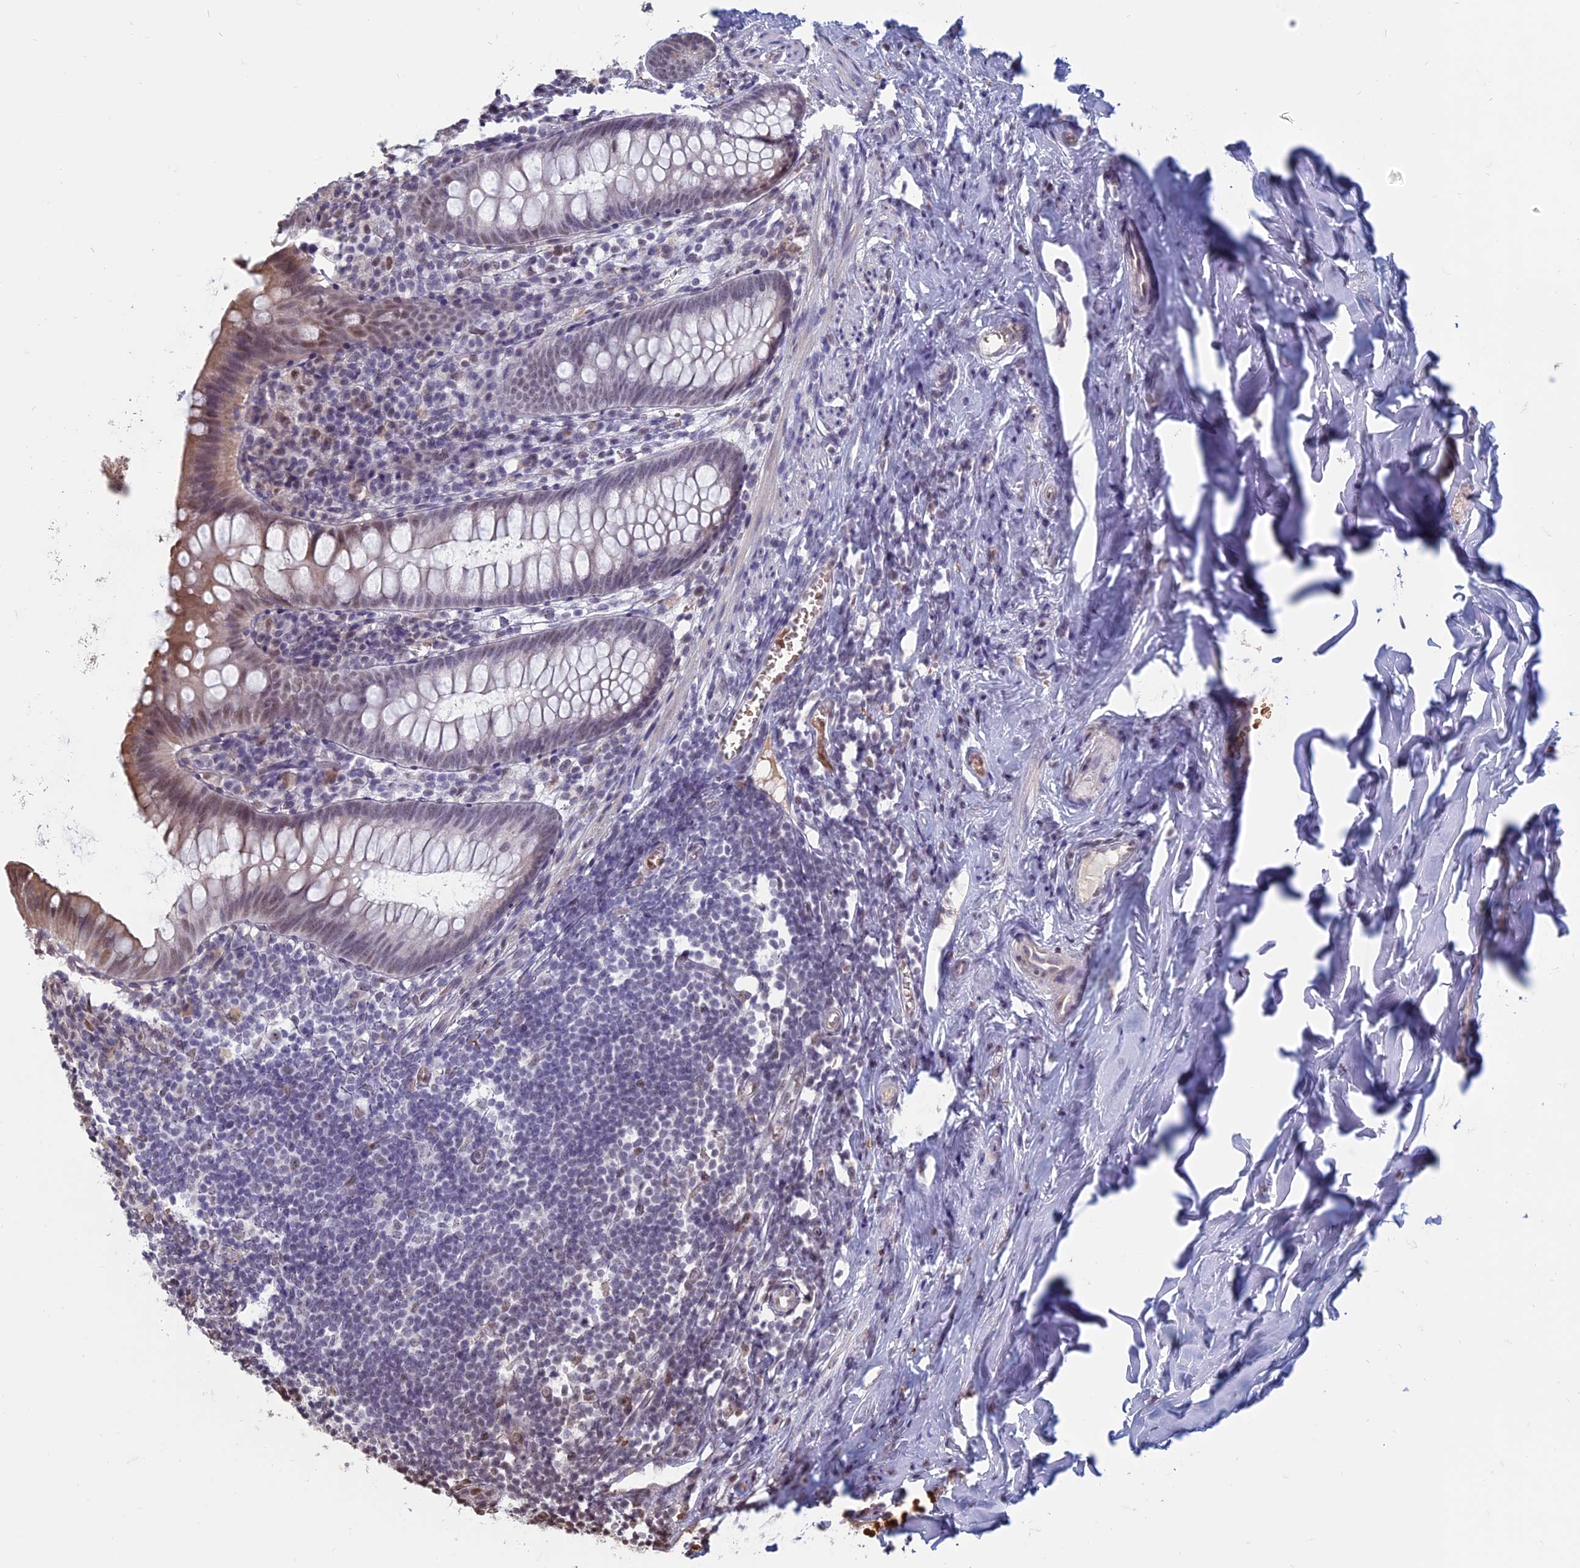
{"staining": {"intensity": "moderate", "quantity": ">75%", "location": "nuclear"}, "tissue": "appendix", "cell_type": "Glandular cells", "image_type": "normal", "snomed": [{"axis": "morphology", "description": "Normal tissue, NOS"}, {"axis": "topography", "description": "Appendix"}], "caption": "Brown immunohistochemical staining in benign human appendix shows moderate nuclear staining in about >75% of glandular cells. (DAB (3,3'-diaminobenzidine) = brown stain, brightfield microscopy at high magnification).", "gene": "MFAP1", "patient": {"sex": "female", "age": 51}}